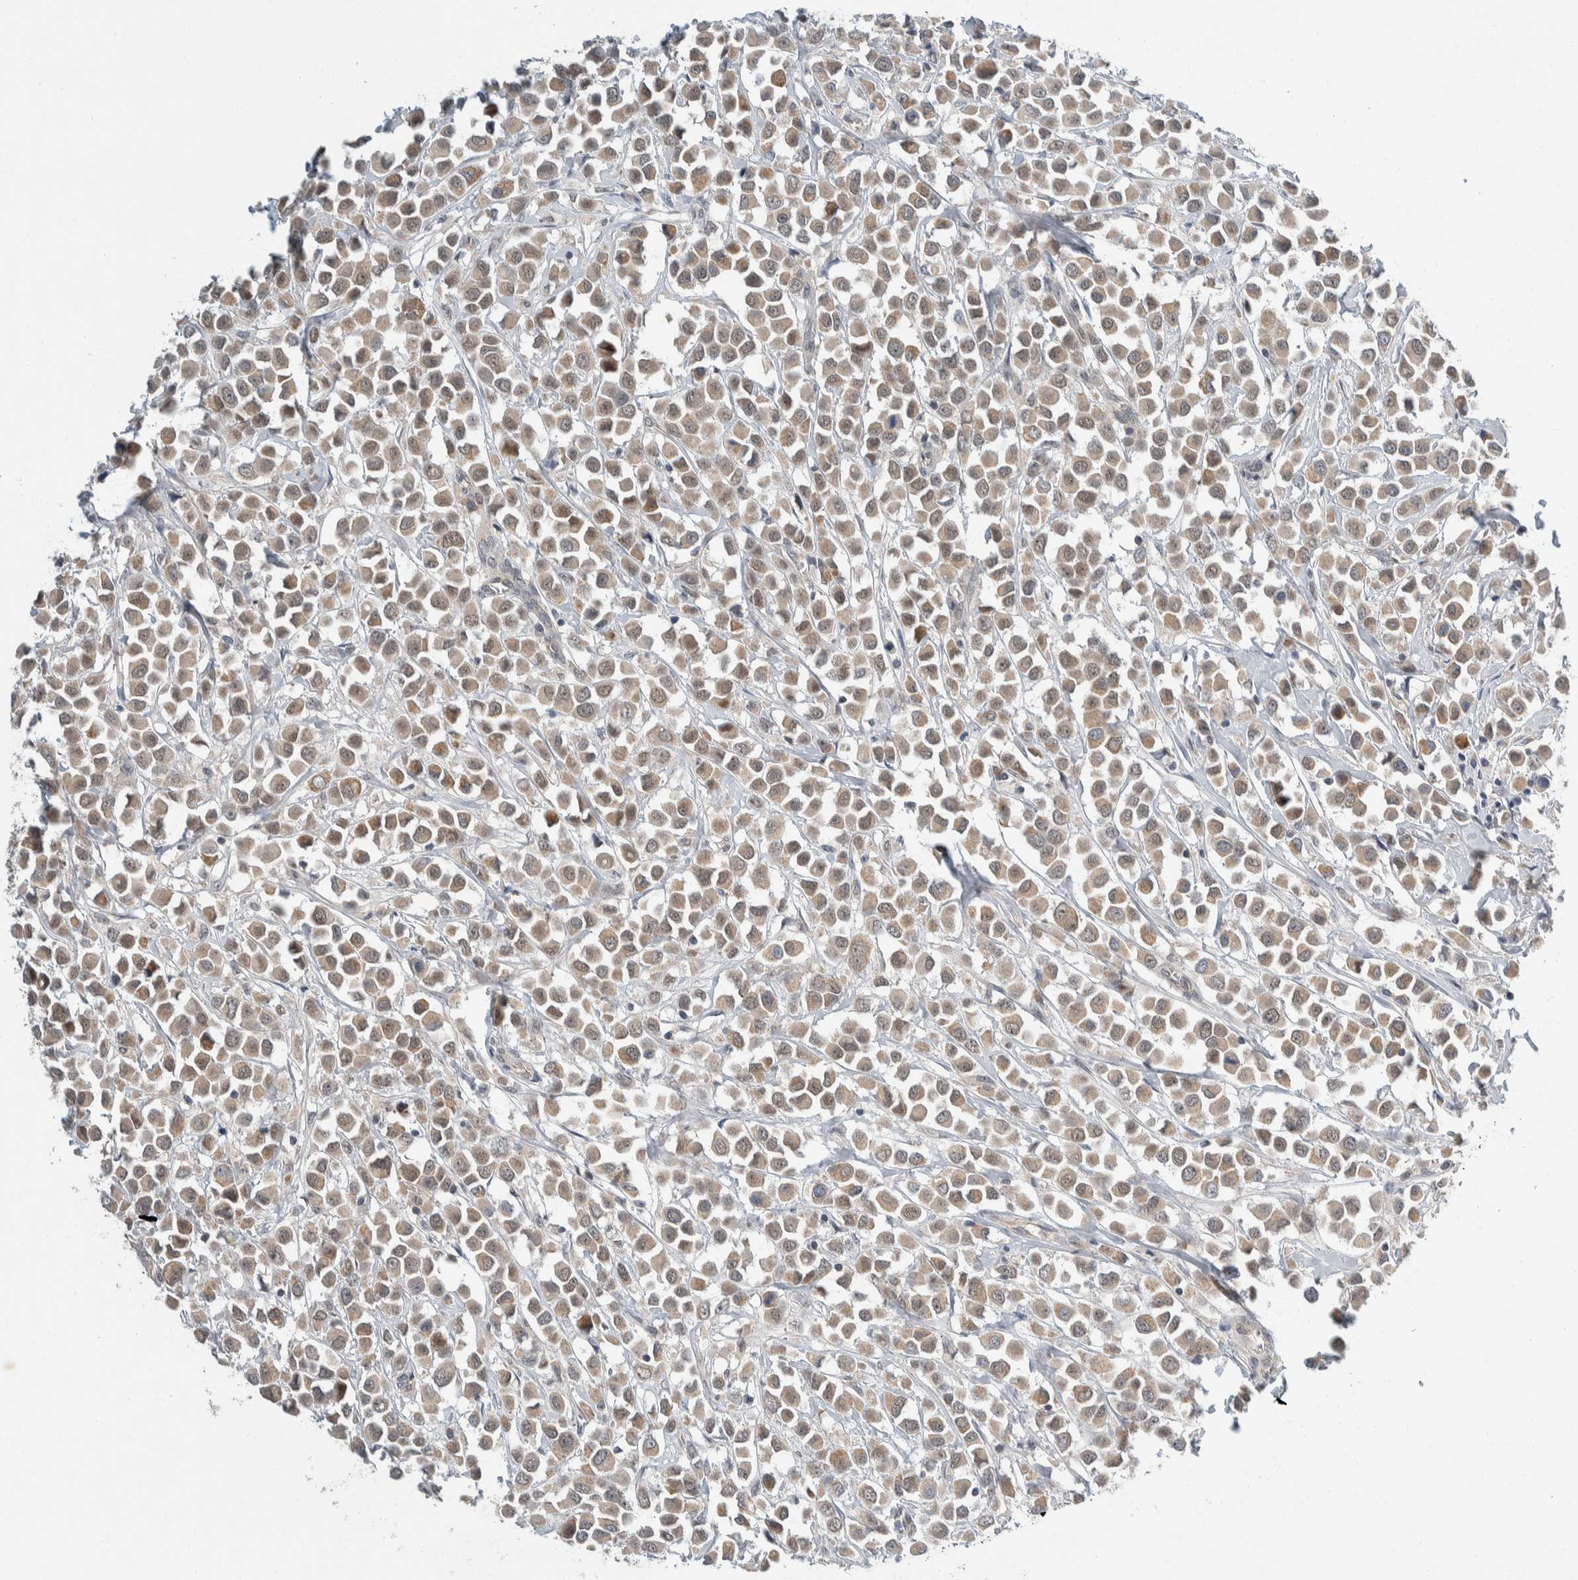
{"staining": {"intensity": "weak", "quantity": ">75%", "location": "cytoplasmic/membranous,nuclear"}, "tissue": "breast cancer", "cell_type": "Tumor cells", "image_type": "cancer", "snomed": [{"axis": "morphology", "description": "Duct carcinoma"}, {"axis": "topography", "description": "Breast"}], "caption": "IHC of human breast infiltrating ductal carcinoma shows low levels of weak cytoplasmic/membranous and nuclear positivity in about >75% of tumor cells.", "gene": "SHPK", "patient": {"sex": "female", "age": 61}}